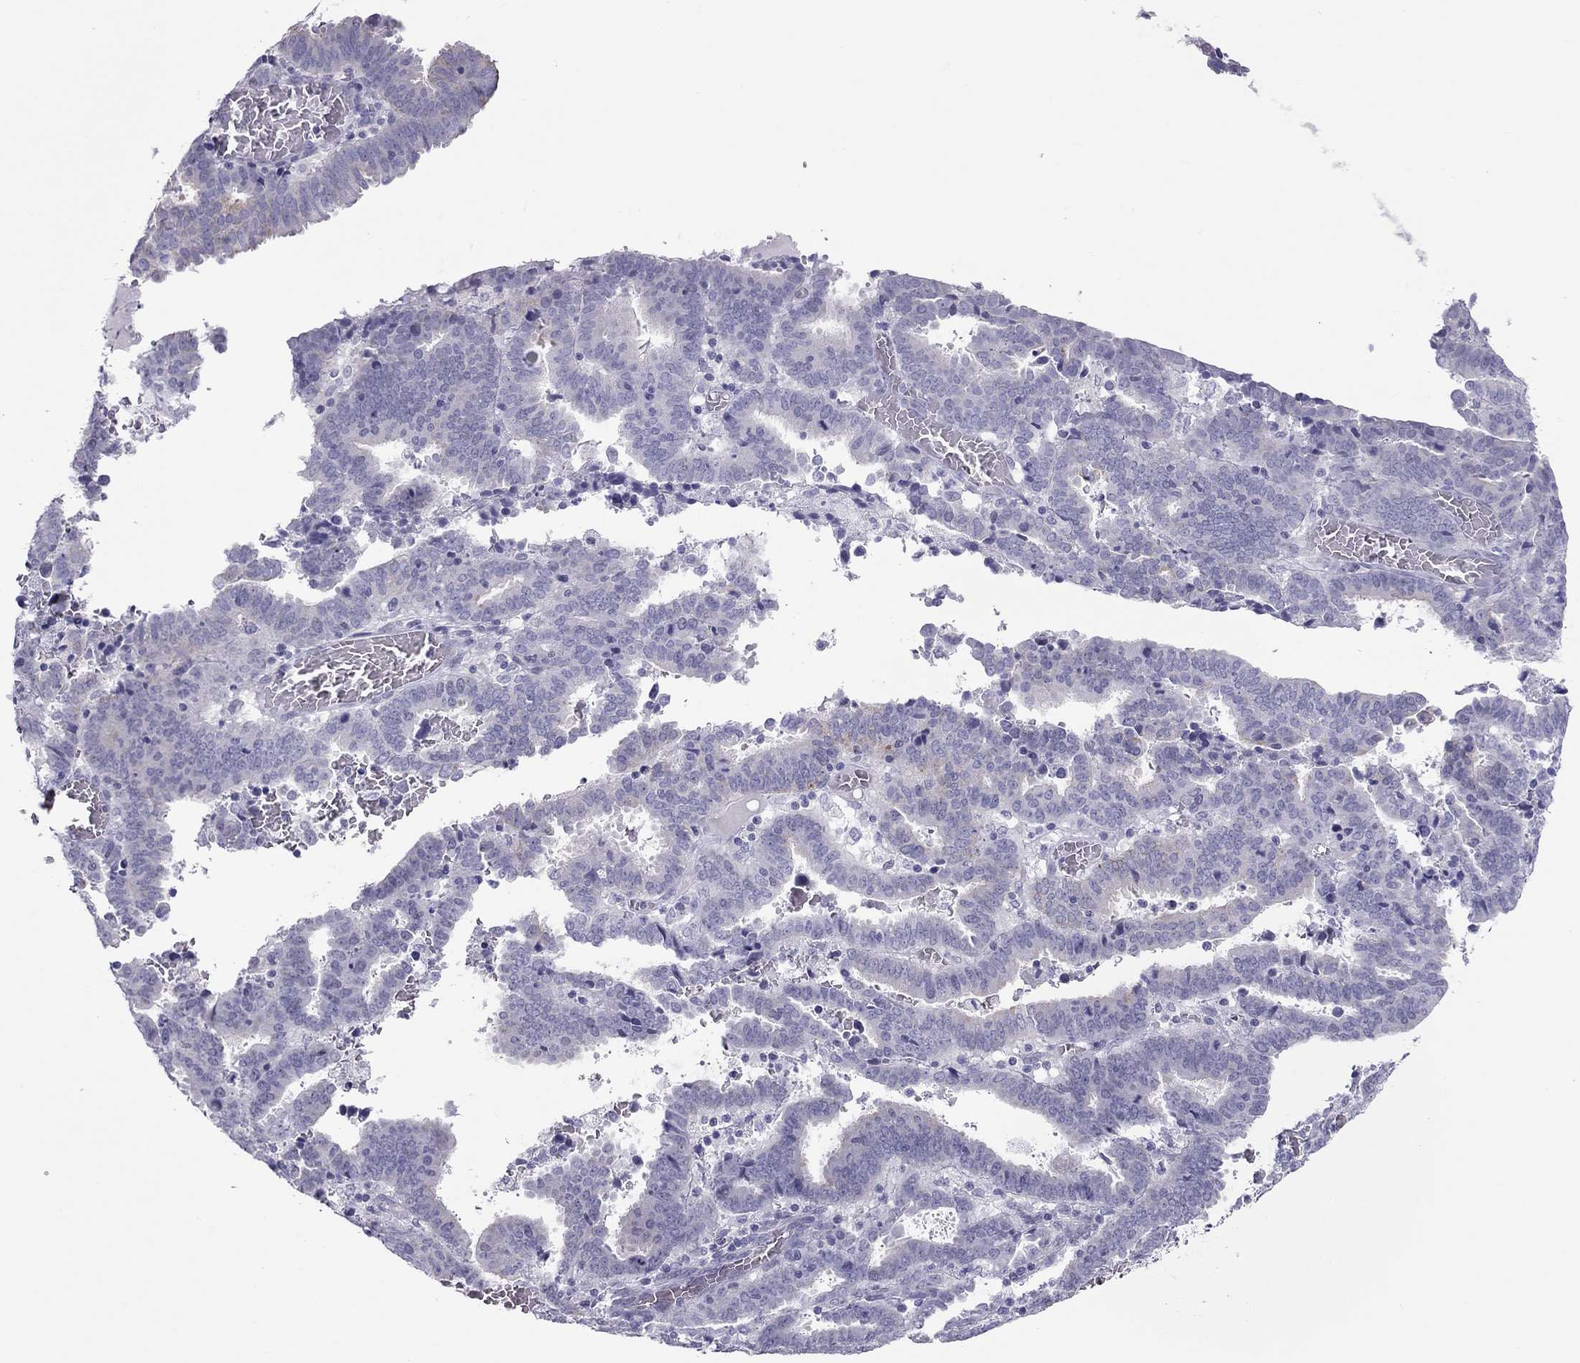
{"staining": {"intensity": "negative", "quantity": "none", "location": "none"}, "tissue": "endometrial cancer", "cell_type": "Tumor cells", "image_type": "cancer", "snomed": [{"axis": "morphology", "description": "Adenocarcinoma, NOS"}, {"axis": "topography", "description": "Uterus"}], "caption": "Tumor cells show no significant staining in endometrial cancer (adenocarcinoma).", "gene": "TEX14", "patient": {"sex": "female", "age": 83}}